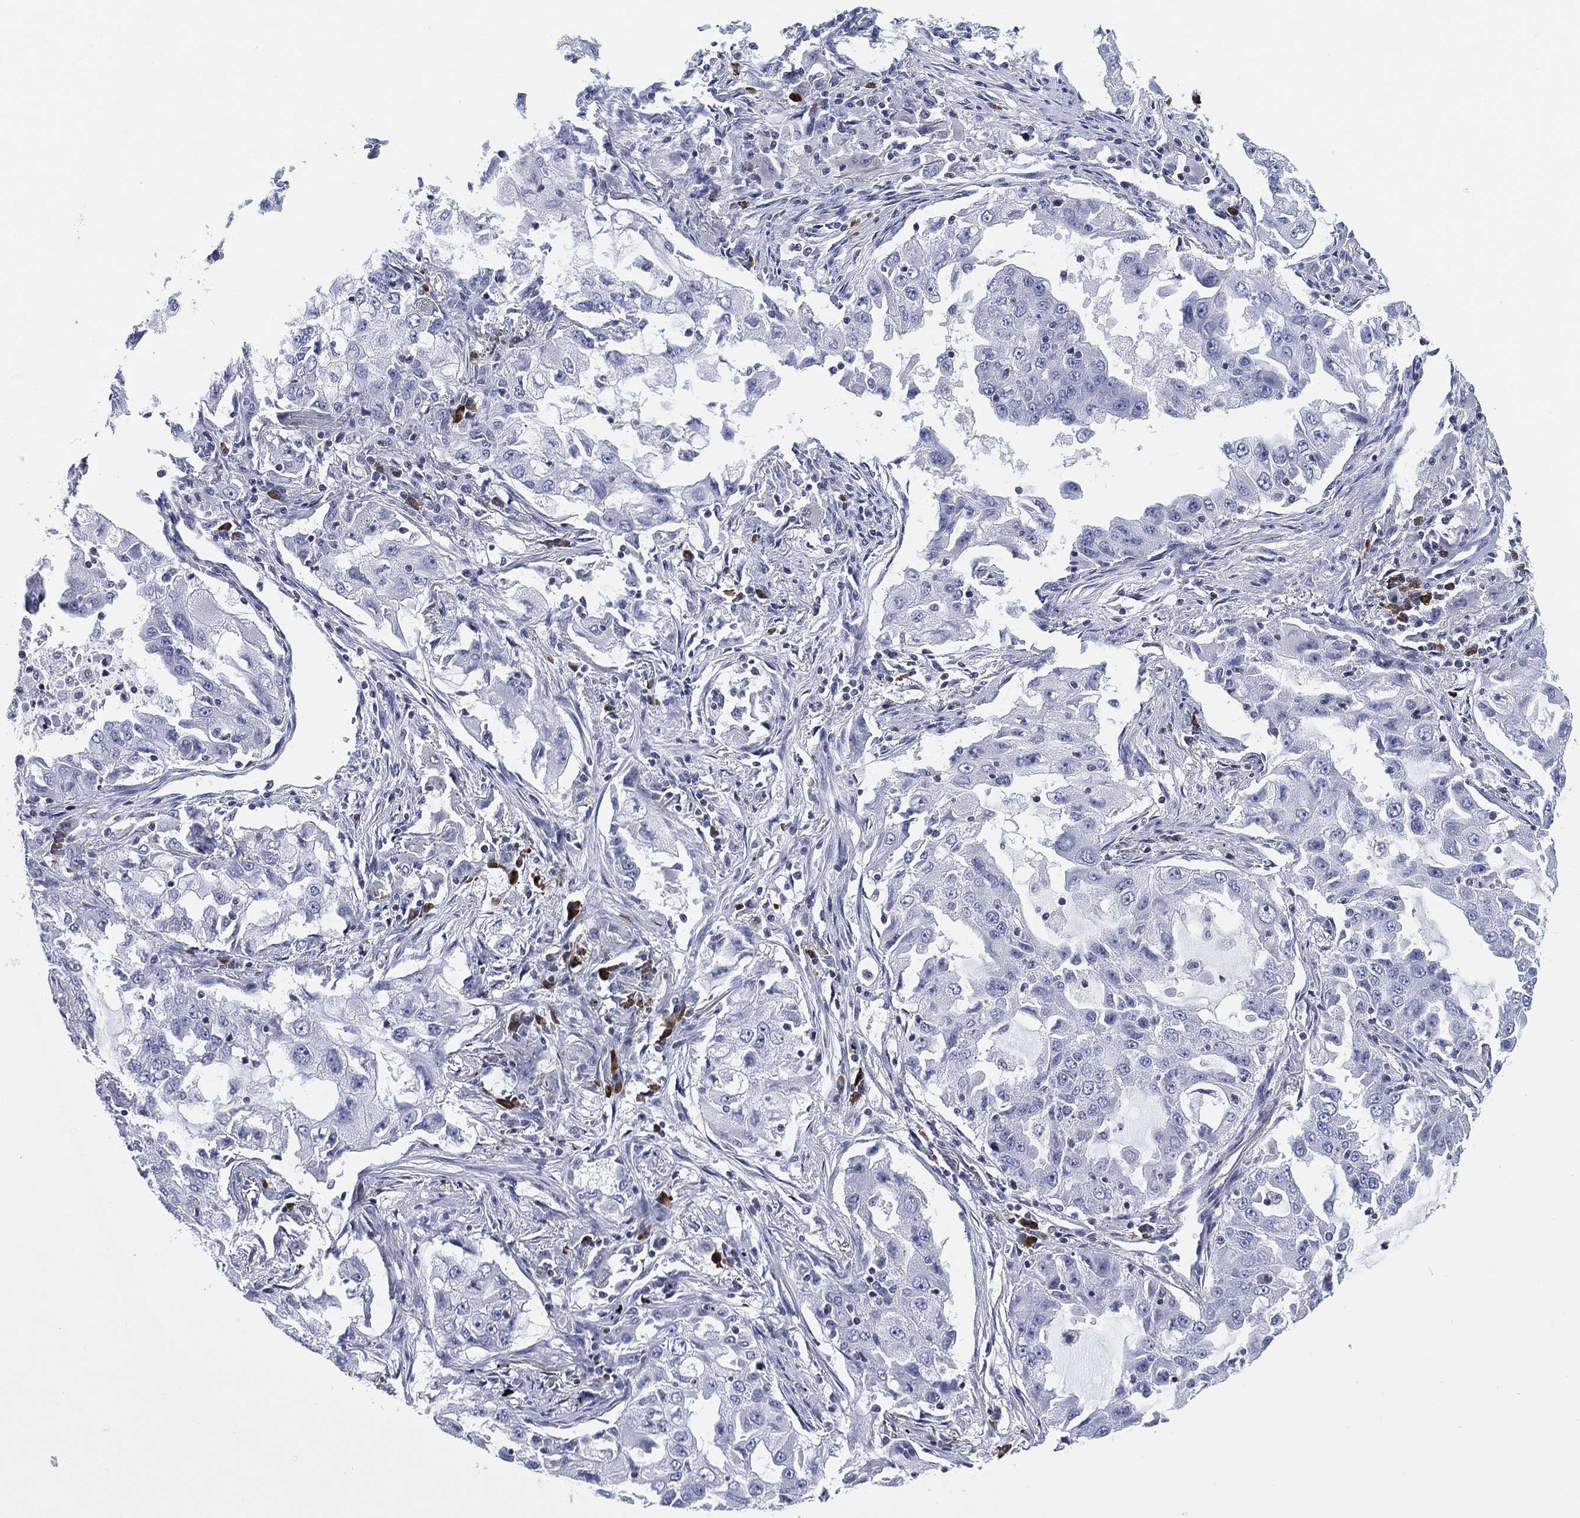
{"staining": {"intensity": "negative", "quantity": "none", "location": "none"}, "tissue": "lung cancer", "cell_type": "Tumor cells", "image_type": "cancer", "snomed": [{"axis": "morphology", "description": "Adenocarcinoma, NOS"}, {"axis": "topography", "description": "Lung"}], "caption": "High power microscopy photomicrograph of an immunohistochemistry (IHC) image of lung cancer, revealing no significant expression in tumor cells.", "gene": "FYB1", "patient": {"sex": "female", "age": 61}}